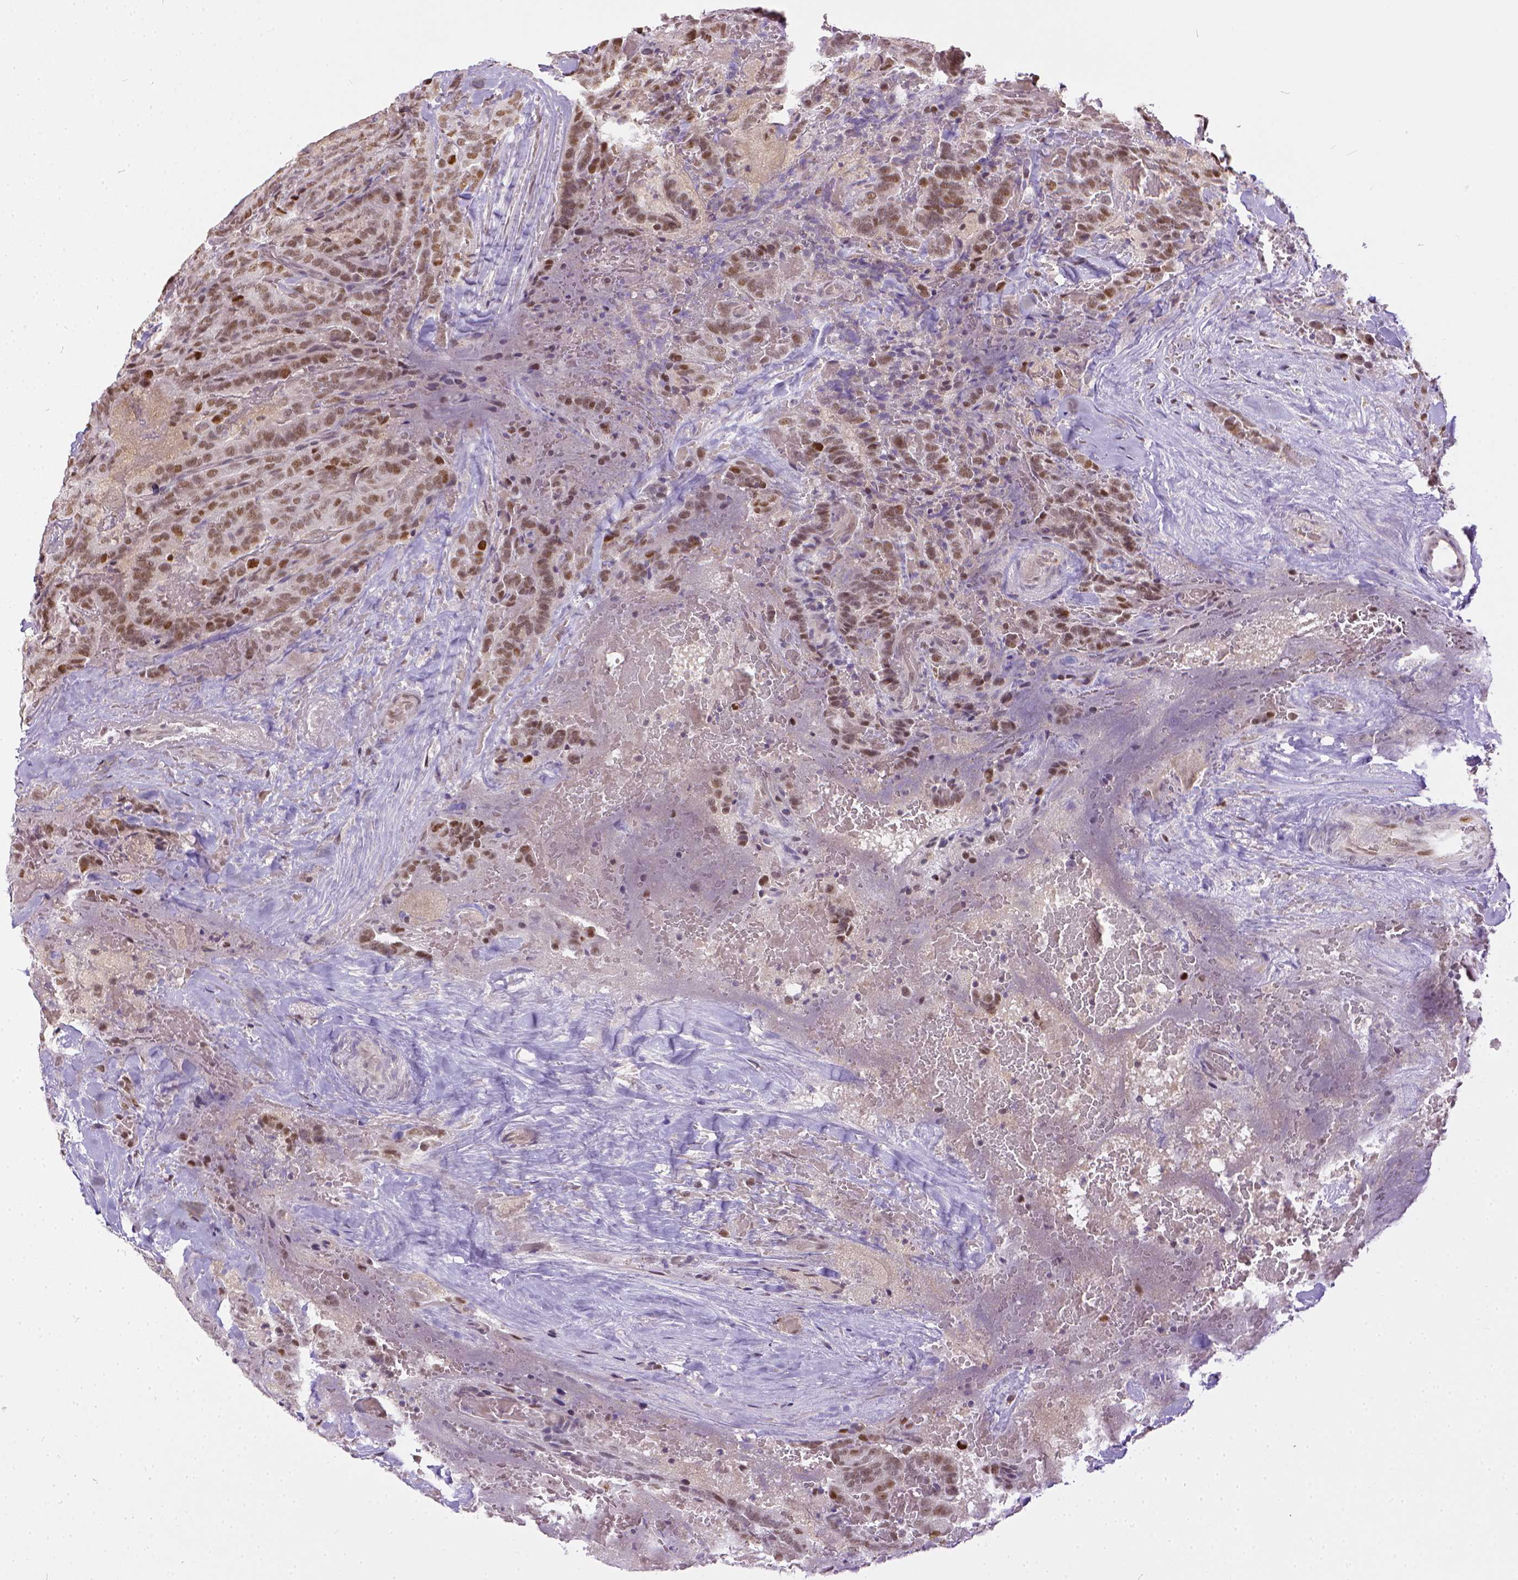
{"staining": {"intensity": "moderate", "quantity": ">75%", "location": "nuclear"}, "tissue": "thyroid cancer", "cell_type": "Tumor cells", "image_type": "cancer", "snomed": [{"axis": "morphology", "description": "Papillary adenocarcinoma, NOS"}, {"axis": "topography", "description": "Thyroid gland"}], "caption": "Protein expression analysis of thyroid papillary adenocarcinoma displays moderate nuclear expression in approximately >75% of tumor cells.", "gene": "ERCC1", "patient": {"sex": "male", "age": 61}}